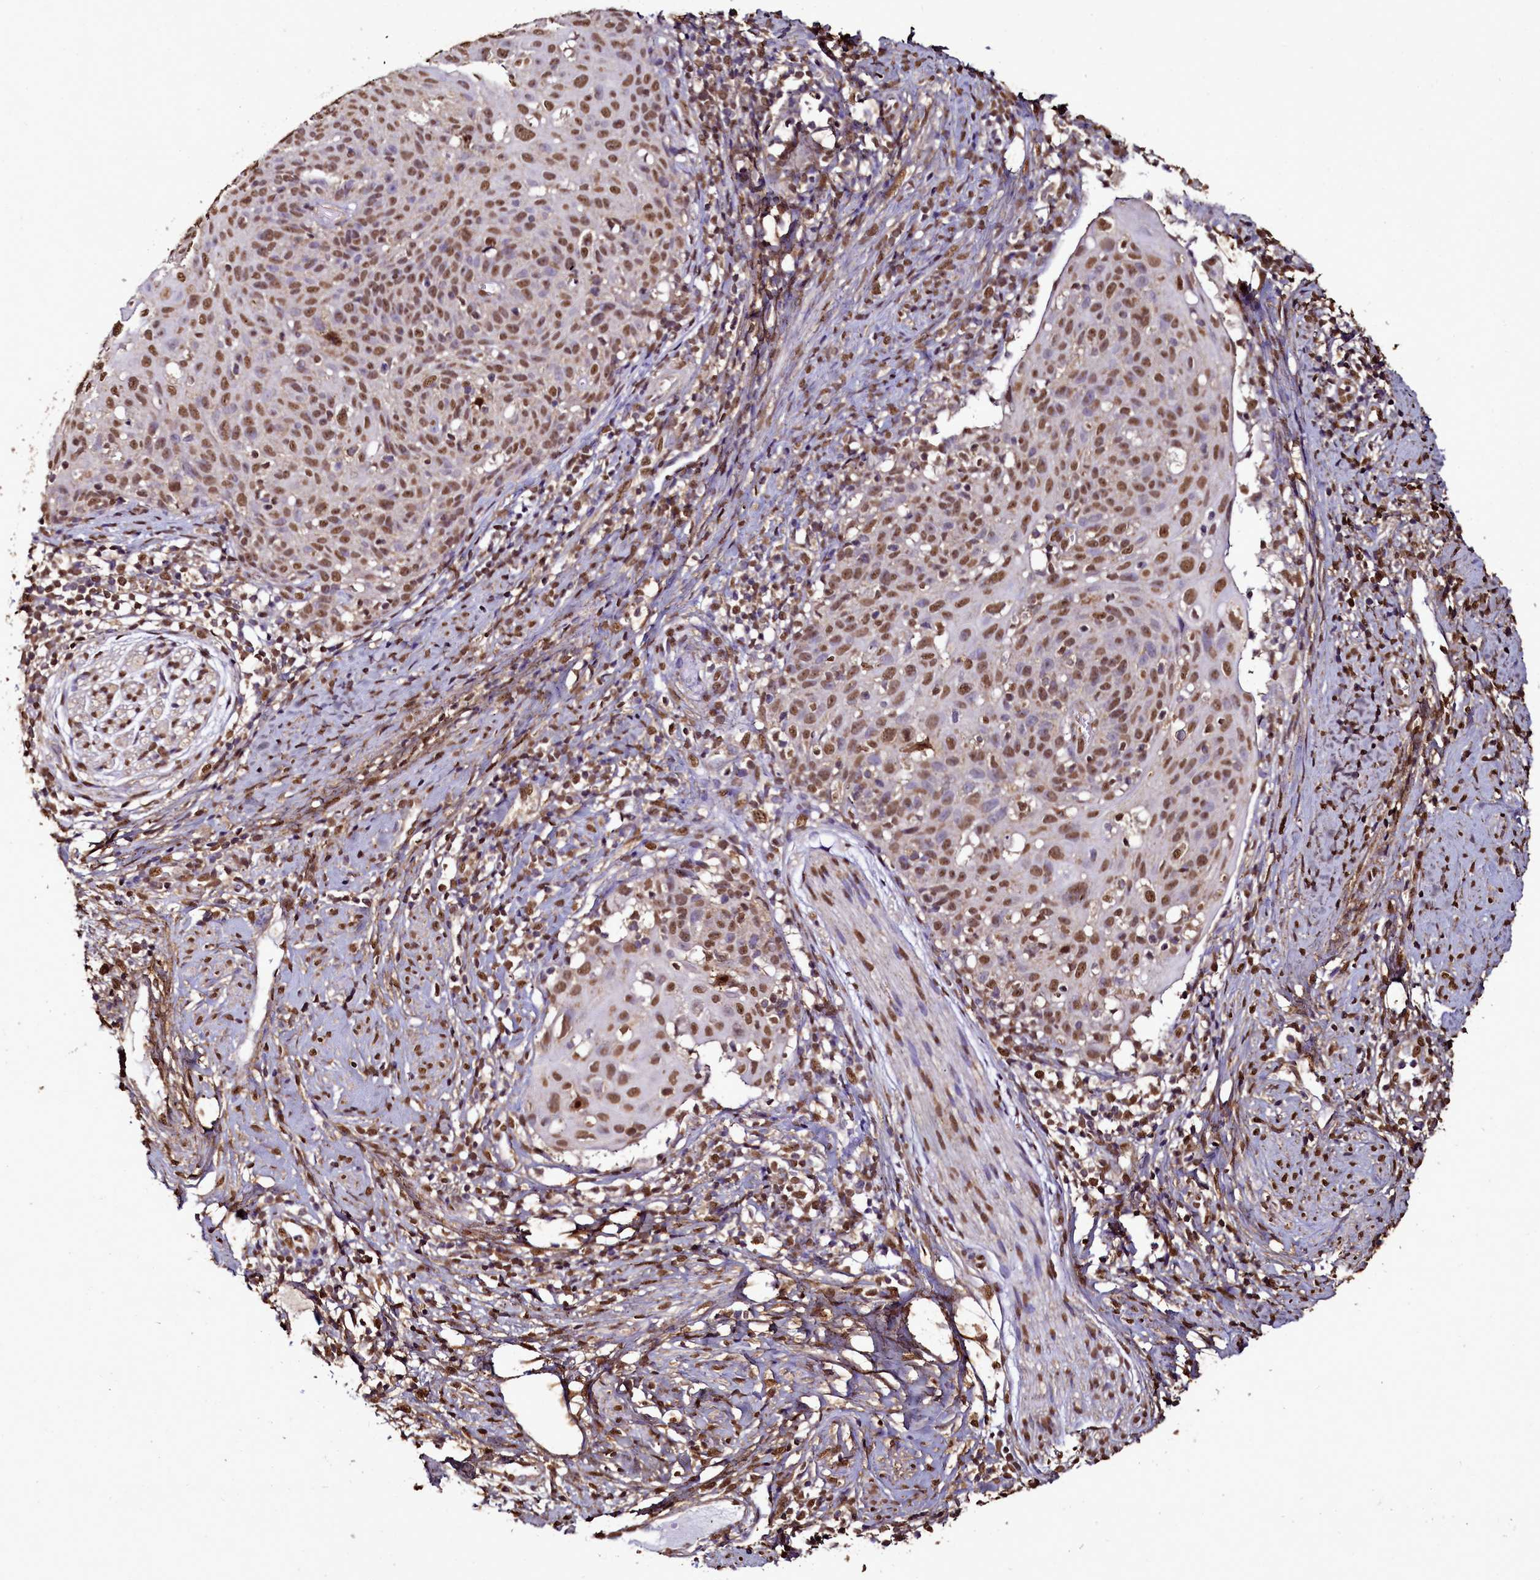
{"staining": {"intensity": "moderate", "quantity": ">75%", "location": "nuclear"}, "tissue": "cervical cancer", "cell_type": "Tumor cells", "image_type": "cancer", "snomed": [{"axis": "morphology", "description": "Squamous cell carcinoma, NOS"}, {"axis": "topography", "description": "Cervix"}], "caption": "Protein analysis of squamous cell carcinoma (cervical) tissue shows moderate nuclear expression in about >75% of tumor cells.", "gene": "TRIP6", "patient": {"sex": "female", "age": 70}}